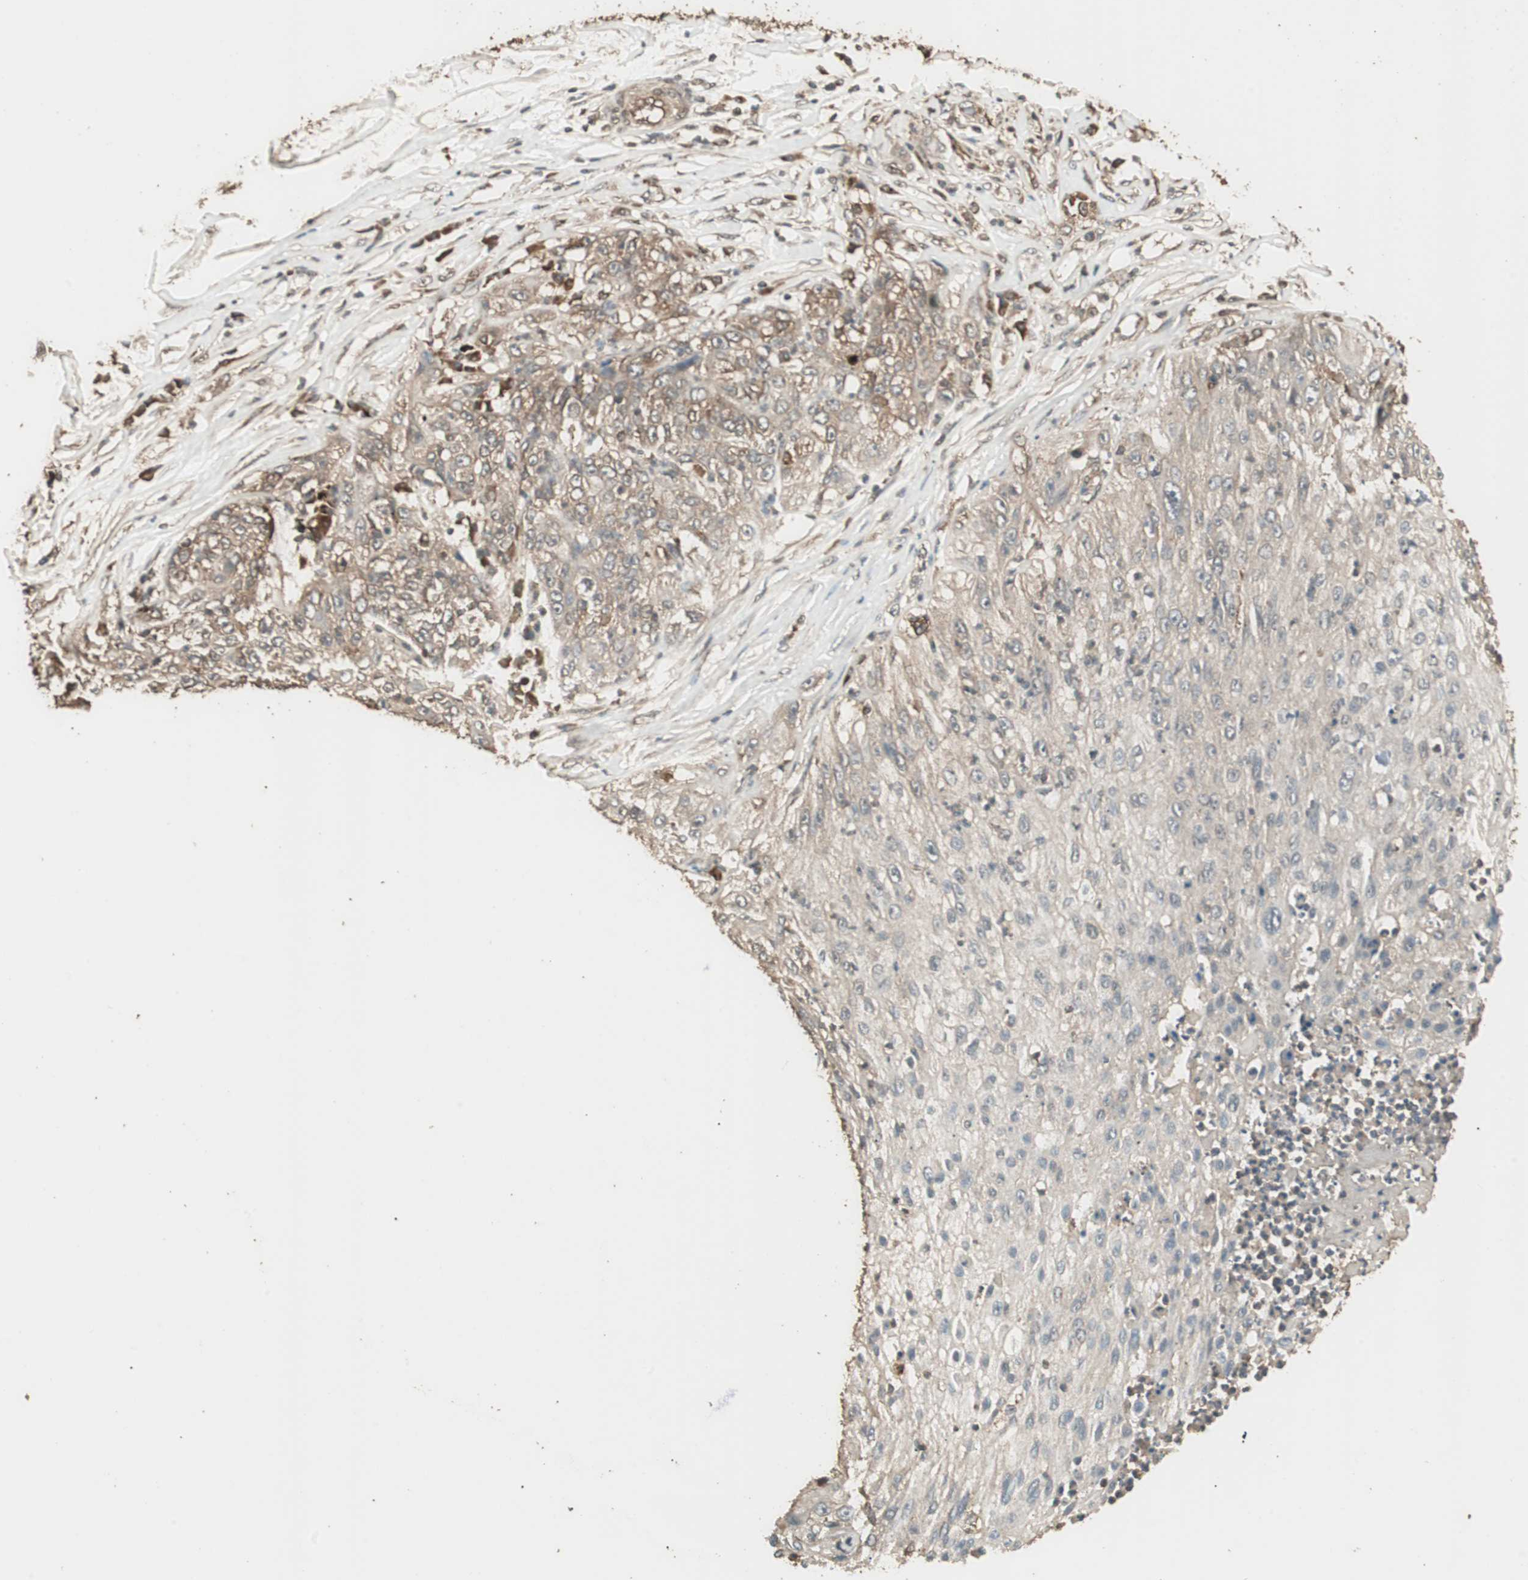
{"staining": {"intensity": "weak", "quantity": "25%-75%", "location": "cytoplasmic/membranous"}, "tissue": "lung cancer", "cell_type": "Tumor cells", "image_type": "cancer", "snomed": [{"axis": "morphology", "description": "Inflammation, NOS"}, {"axis": "morphology", "description": "Squamous cell carcinoma, NOS"}, {"axis": "topography", "description": "Lymph node"}, {"axis": "topography", "description": "Soft tissue"}, {"axis": "topography", "description": "Lung"}], "caption": "Tumor cells reveal low levels of weak cytoplasmic/membranous expression in about 25%-75% of cells in lung cancer. Nuclei are stained in blue.", "gene": "CCN4", "patient": {"sex": "male", "age": 66}}